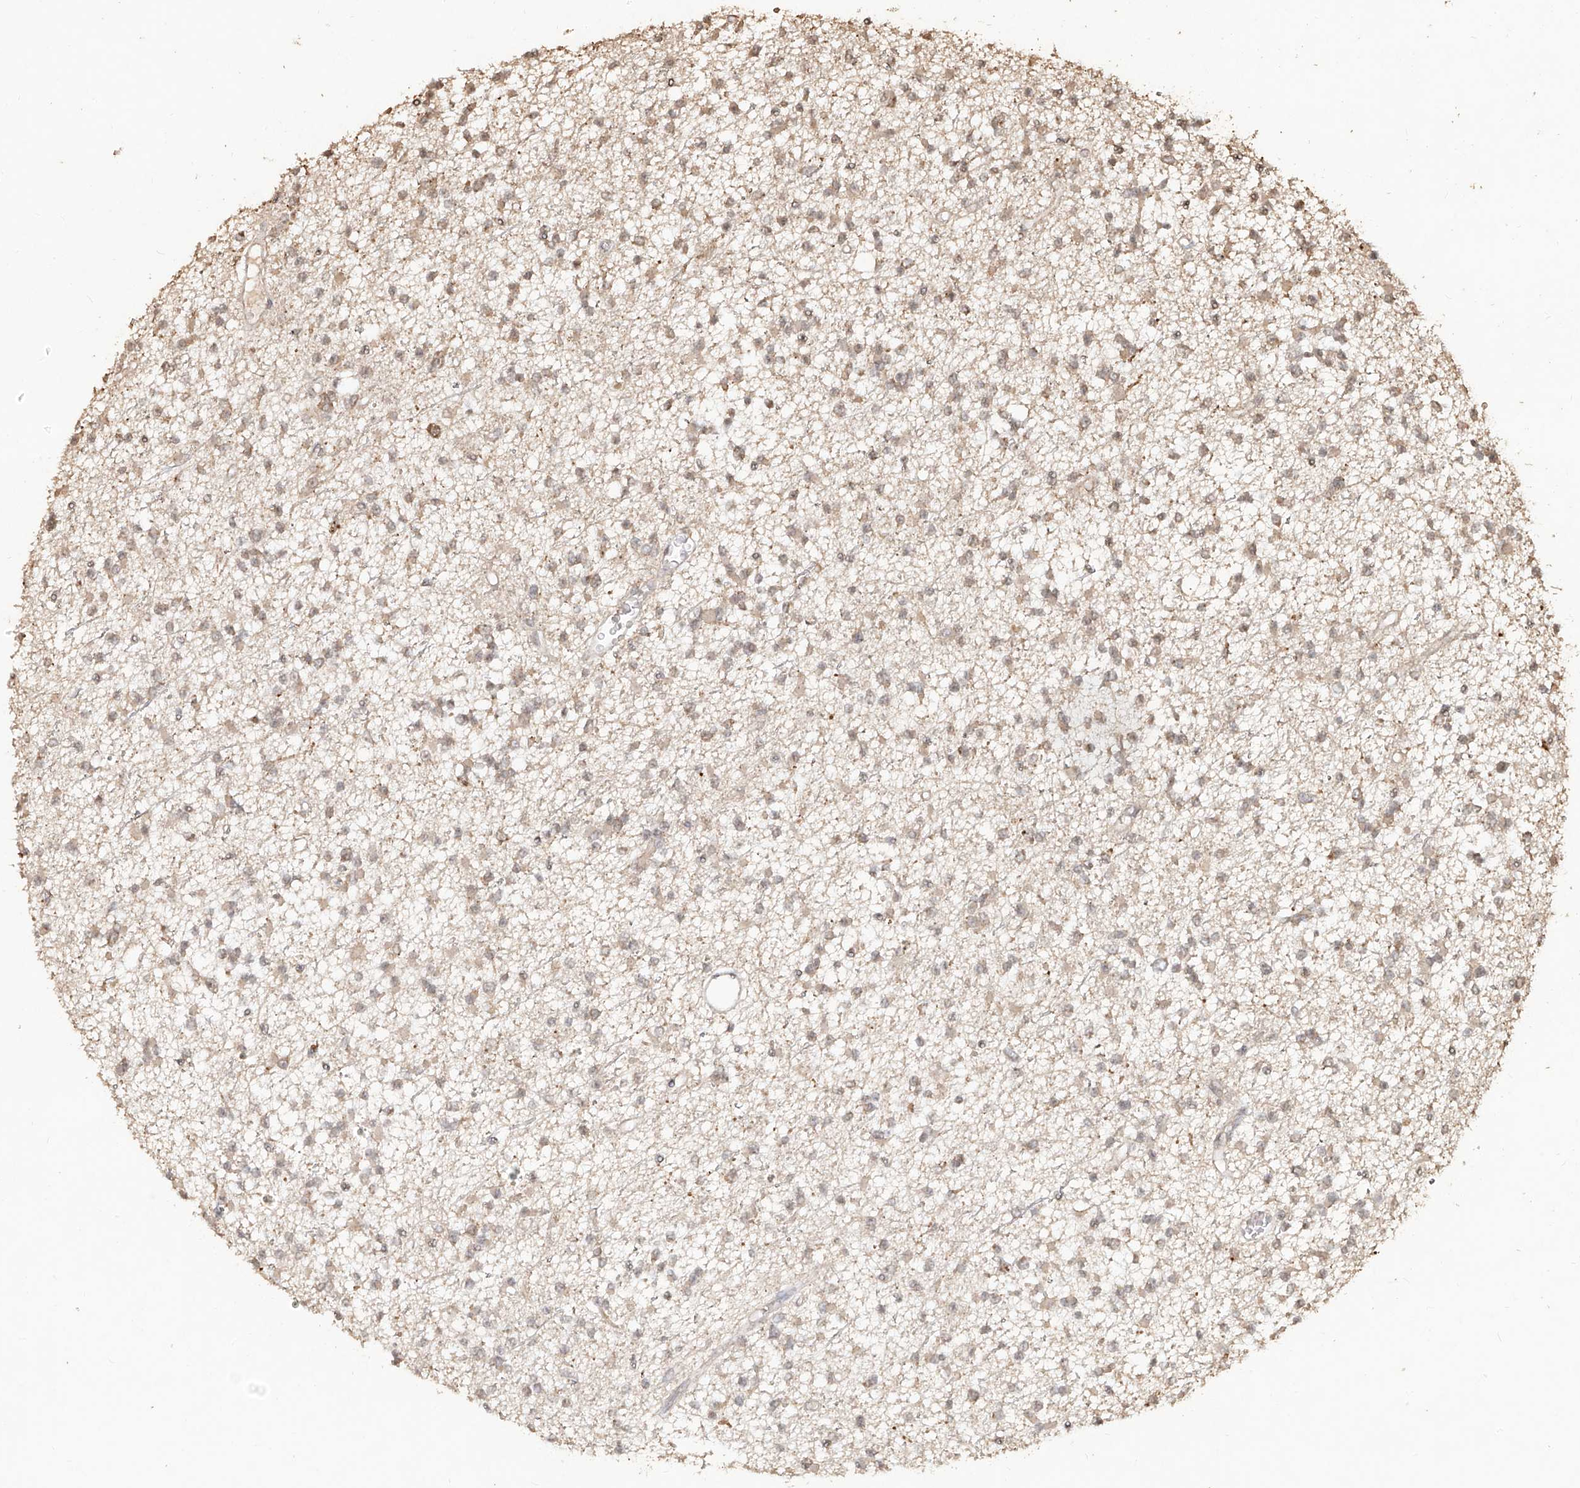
{"staining": {"intensity": "weak", "quantity": ">75%", "location": "cytoplasmic/membranous,nuclear"}, "tissue": "glioma", "cell_type": "Tumor cells", "image_type": "cancer", "snomed": [{"axis": "morphology", "description": "Glioma, malignant, Low grade"}, {"axis": "topography", "description": "Brain"}], "caption": "A histopathology image showing weak cytoplasmic/membranous and nuclear staining in approximately >75% of tumor cells in malignant glioma (low-grade), as visualized by brown immunohistochemical staining.", "gene": "UBE2K", "patient": {"sex": "female", "age": 22}}